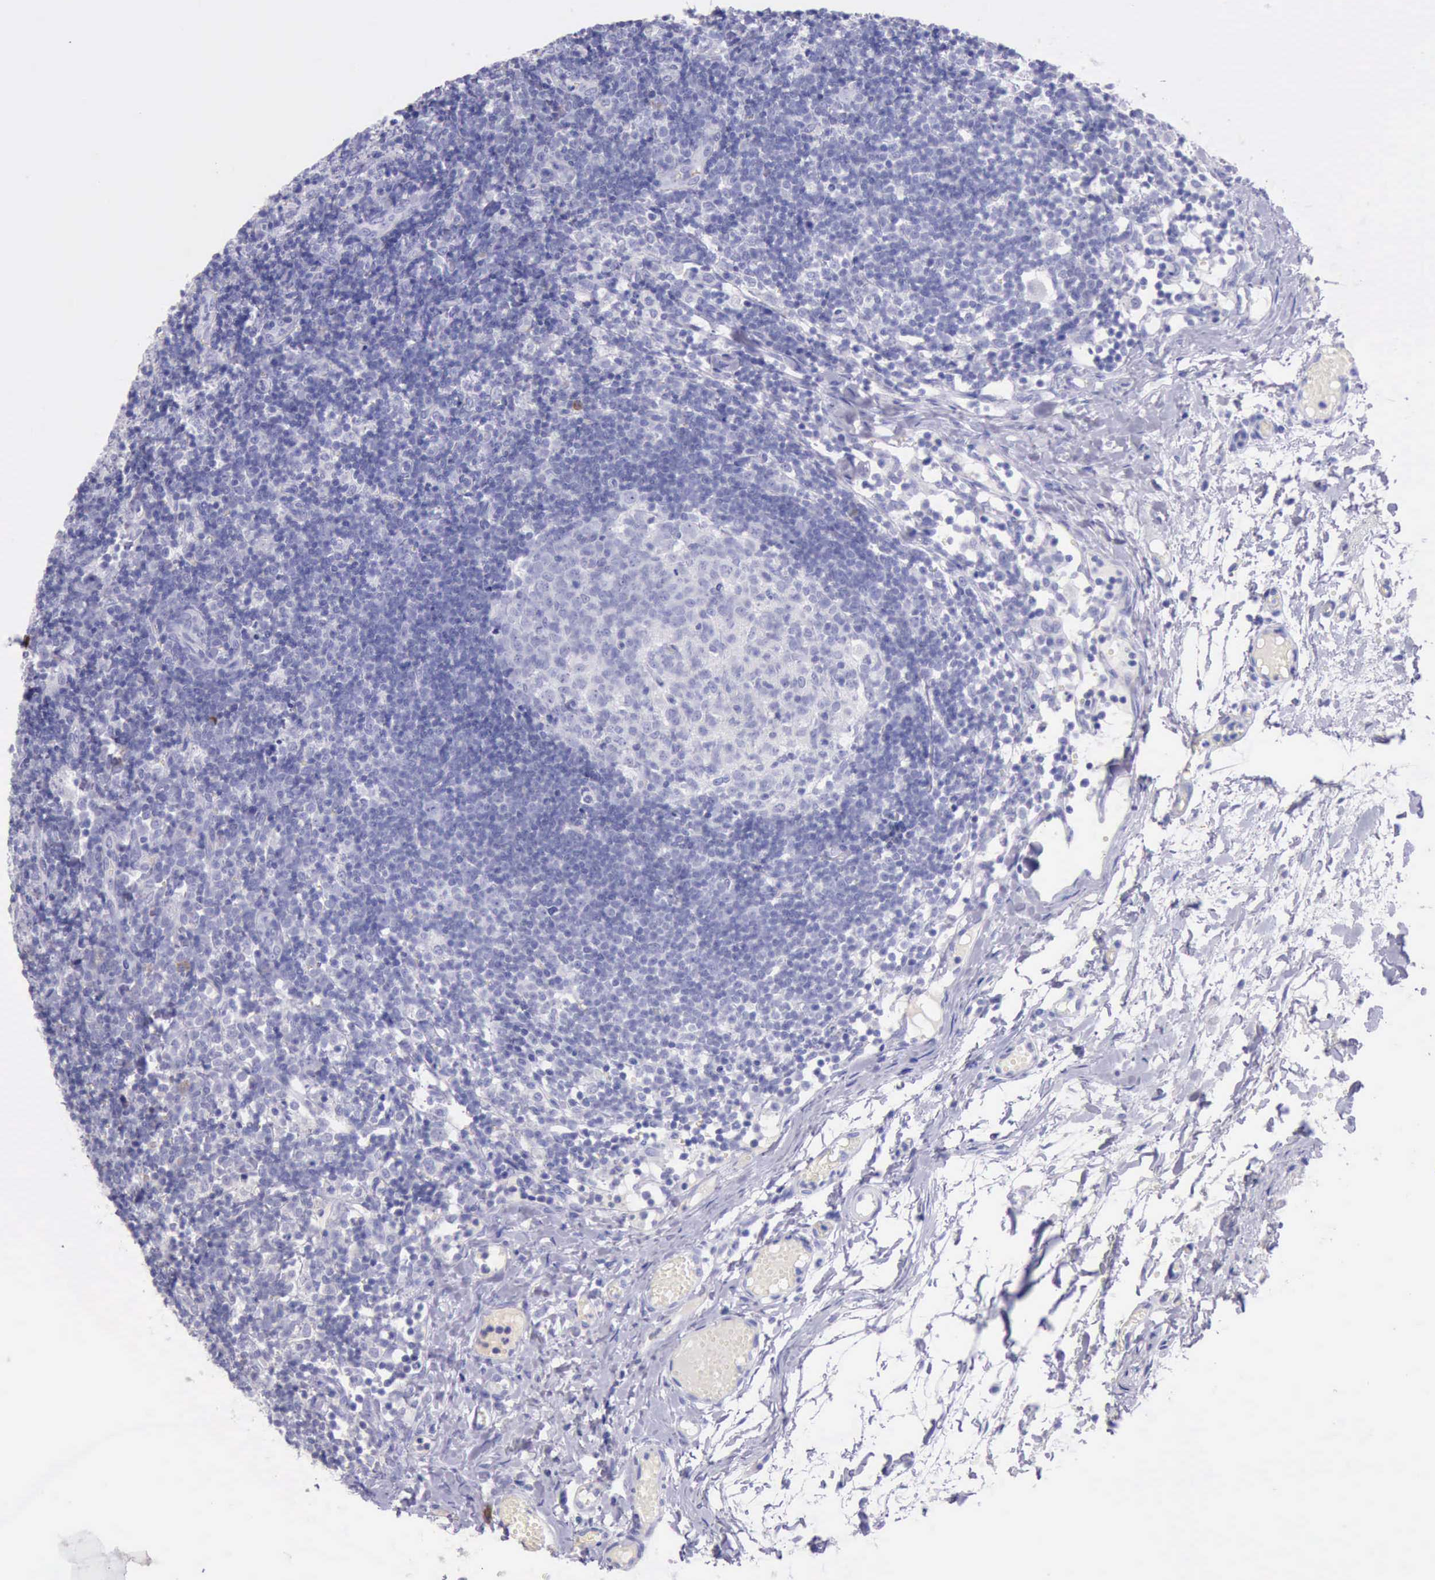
{"staining": {"intensity": "negative", "quantity": "none", "location": "none"}, "tissue": "lymph node", "cell_type": "Germinal center cells", "image_type": "normal", "snomed": [{"axis": "morphology", "description": "Normal tissue, NOS"}, {"axis": "morphology", "description": "Inflammation, NOS"}, {"axis": "topography", "description": "Lymph node"}, {"axis": "topography", "description": "Salivary gland"}], "caption": "High power microscopy micrograph of an IHC photomicrograph of benign lymph node, revealing no significant expression in germinal center cells.", "gene": "KRT8", "patient": {"sex": "male", "age": 3}}